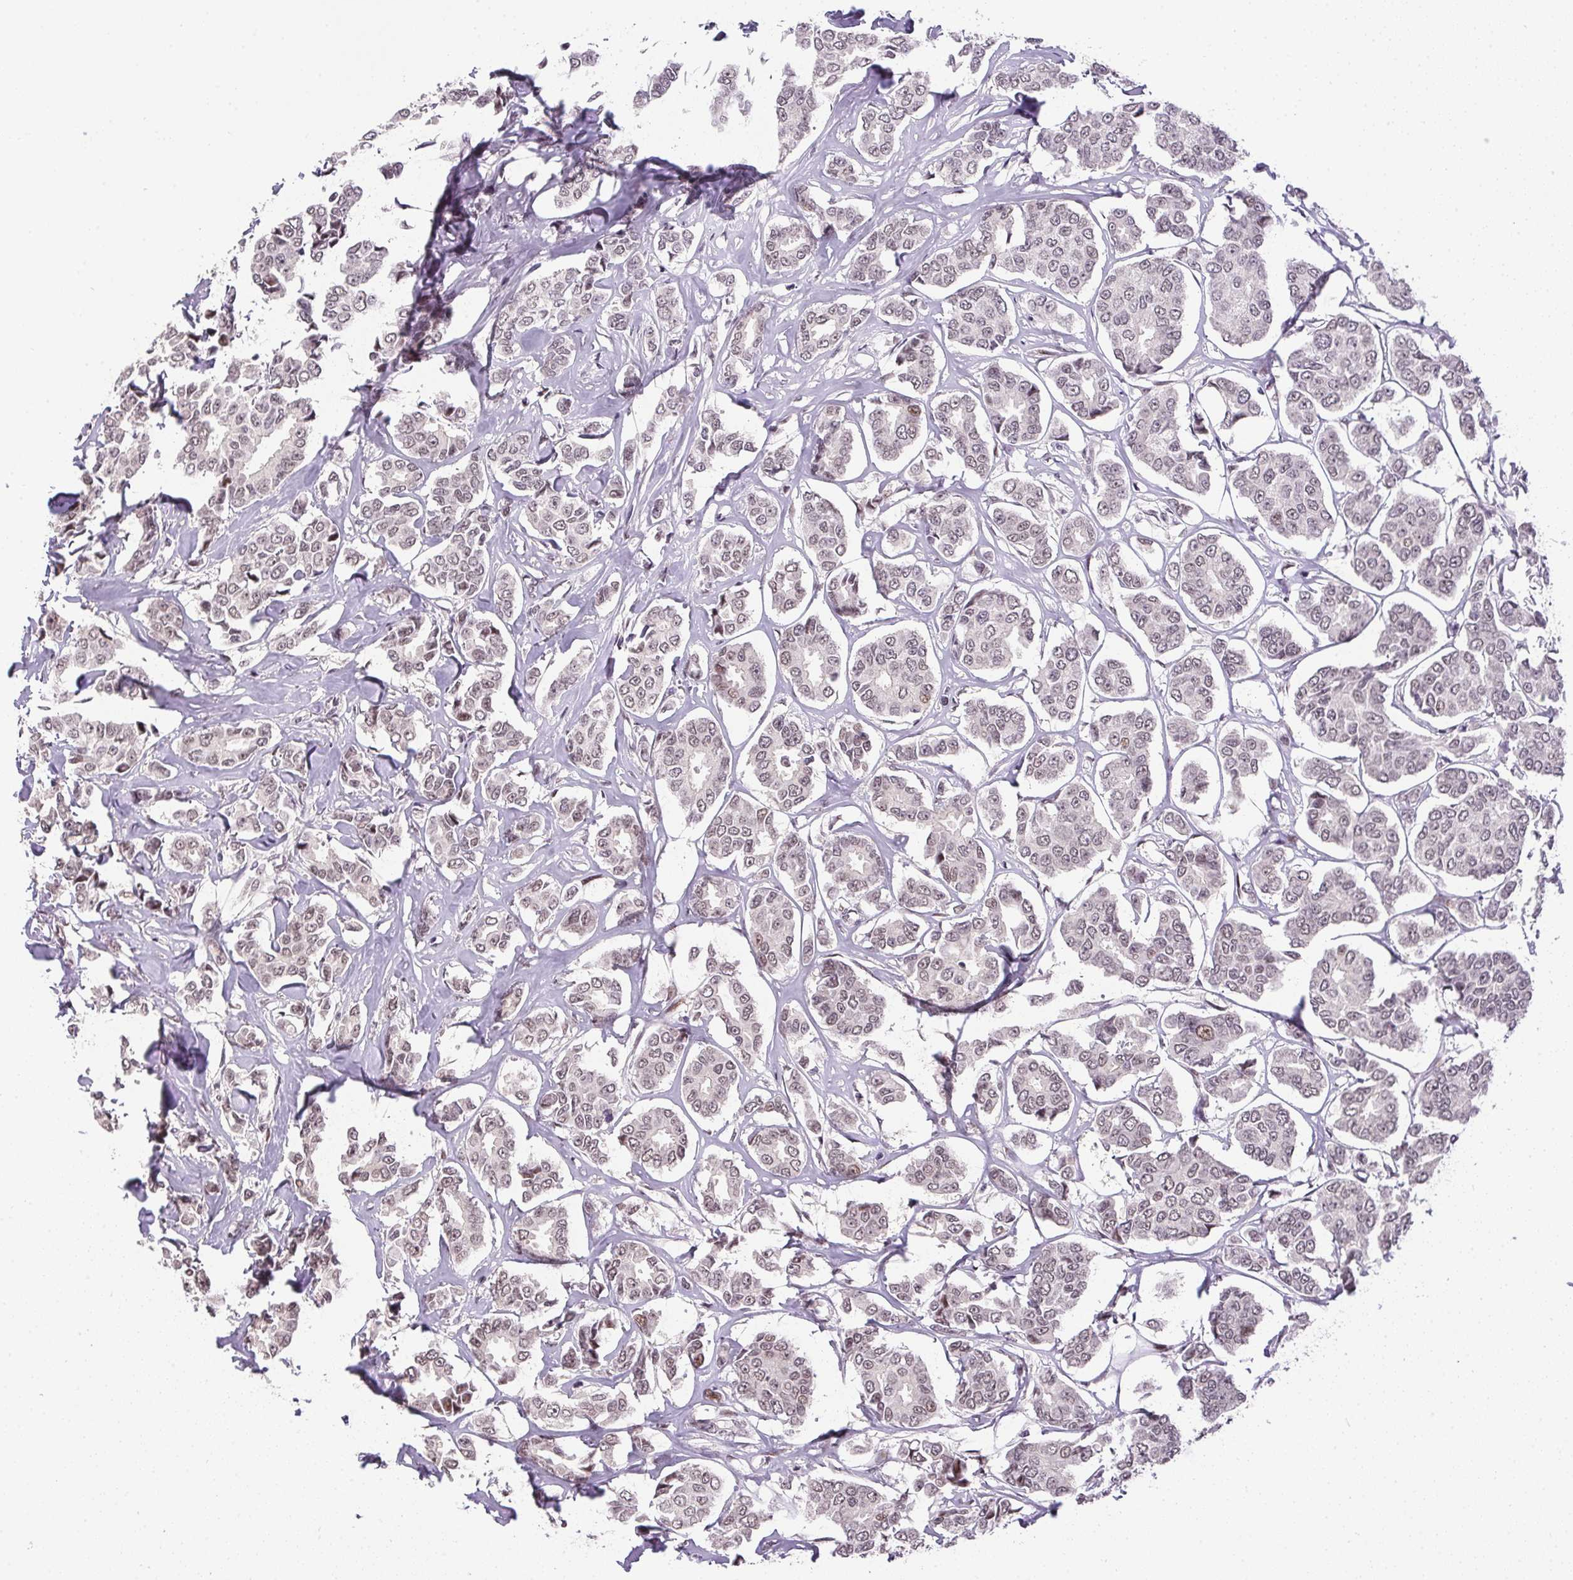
{"staining": {"intensity": "weak", "quantity": ">75%", "location": "nuclear"}, "tissue": "breast cancer", "cell_type": "Tumor cells", "image_type": "cancer", "snomed": [{"axis": "morphology", "description": "Duct carcinoma"}, {"axis": "topography", "description": "Breast"}], "caption": "Immunohistochemistry (IHC) (DAB (3,3'-diaminobenzidine)) staining of human intraductal carcinoma (breast) displays weak nuclear protein staining in about >75% of tumor cells.", "gene": "KDM4D", "patient": {"sex": "female", "age": 94}}